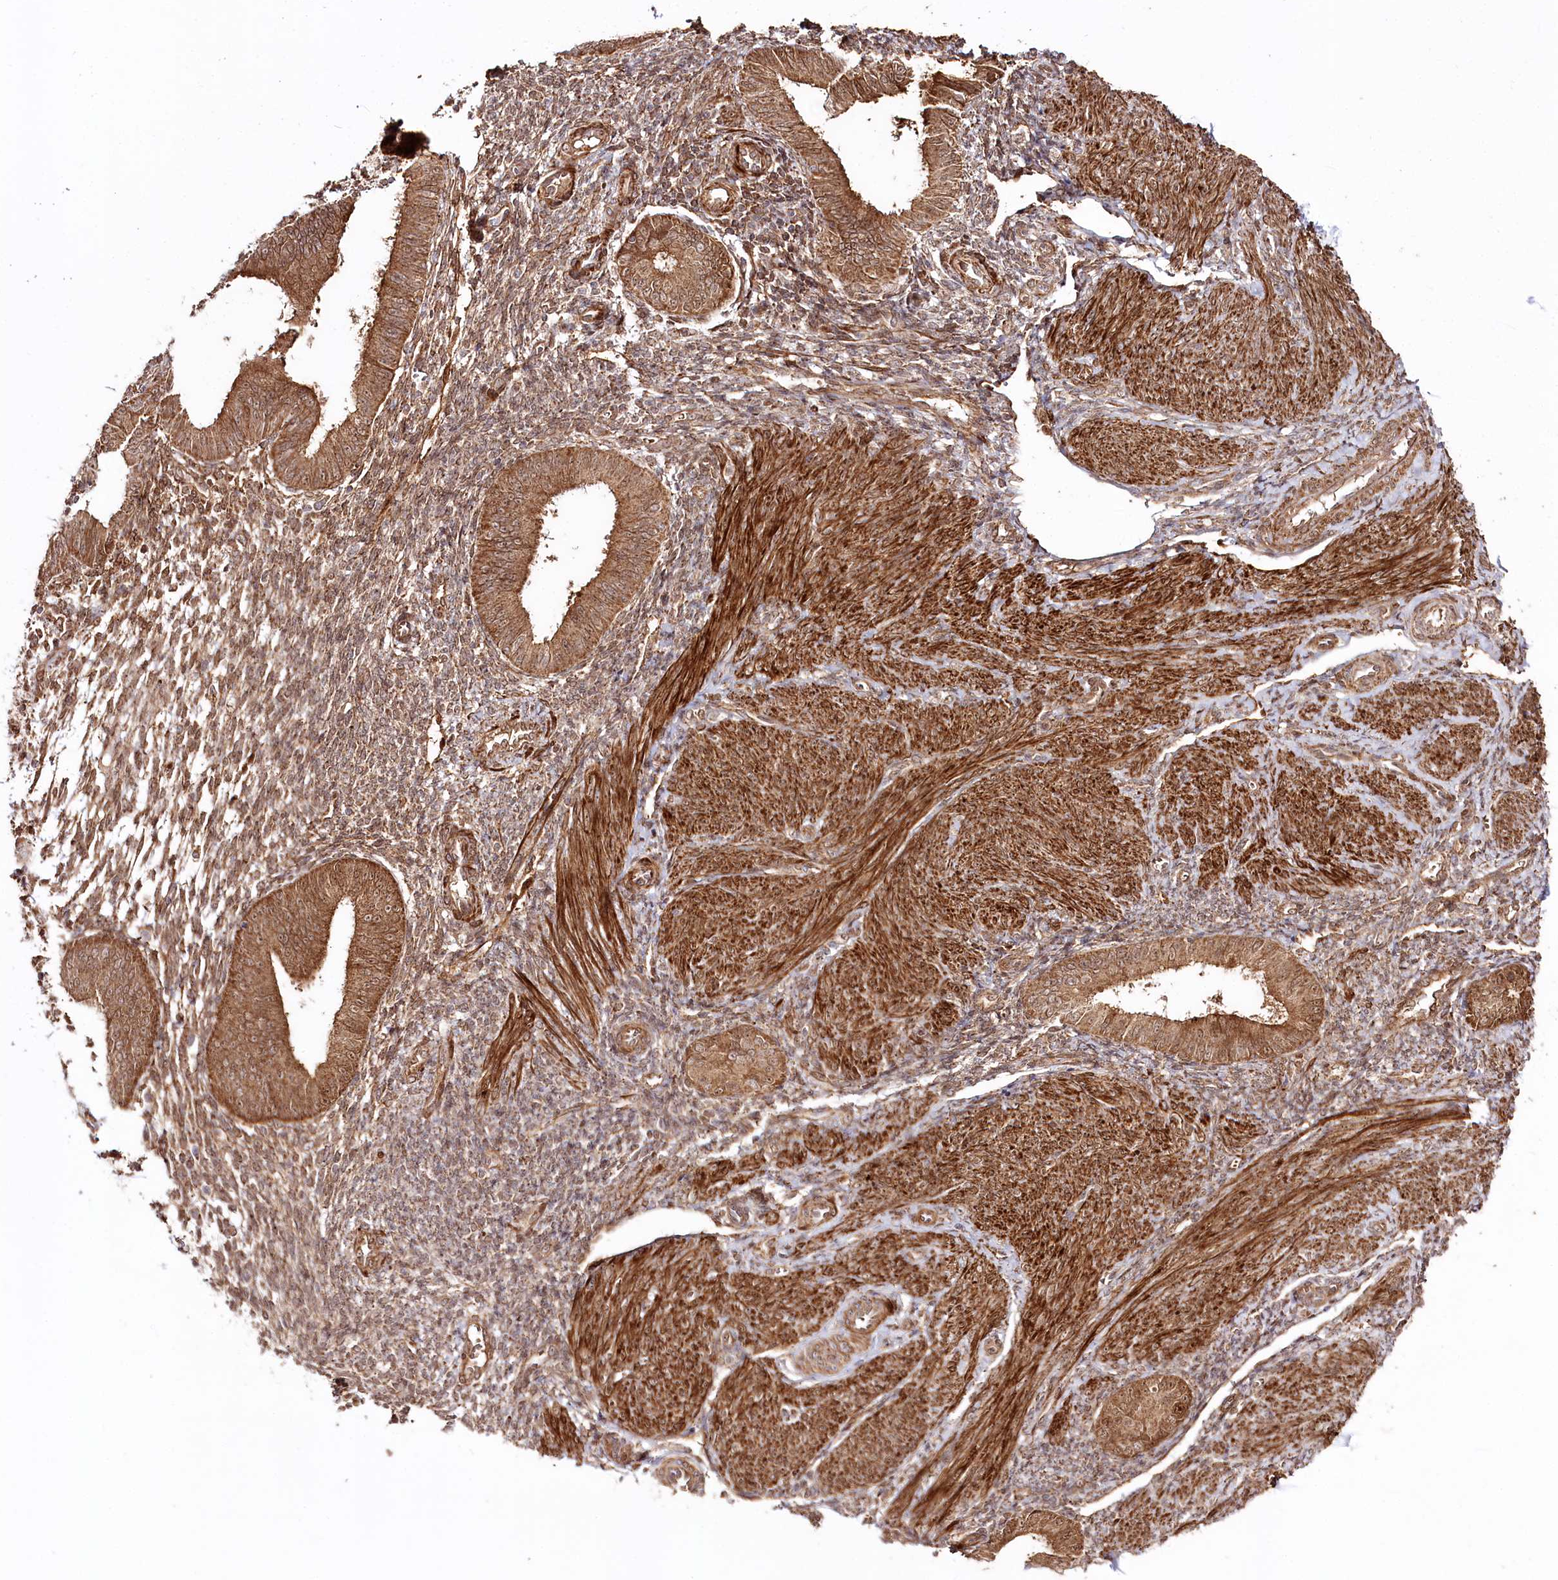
{"staining": {"intensity": "moderate", "quantity": ">75%", "location": "cytoplasmic/membranous"}, "tissue": "endometrium", "cell_type": "Cells in endometrial stroma", "image_type": "normal", "snomed": [{"axis": "morphology", "description": "Normal tissue, NOS"}, {"axis": "topography", "description": "Uterus"}, {"axis": "topography", "description": "Endometrium"}], "caption": "Normal endometrium demonstrates moderate cytoplasmic/membranous expression in approximately >75% of cells in endometrial stroma.", "gene": "REXO2", "patient": {"sex": "female", "age": 48}}